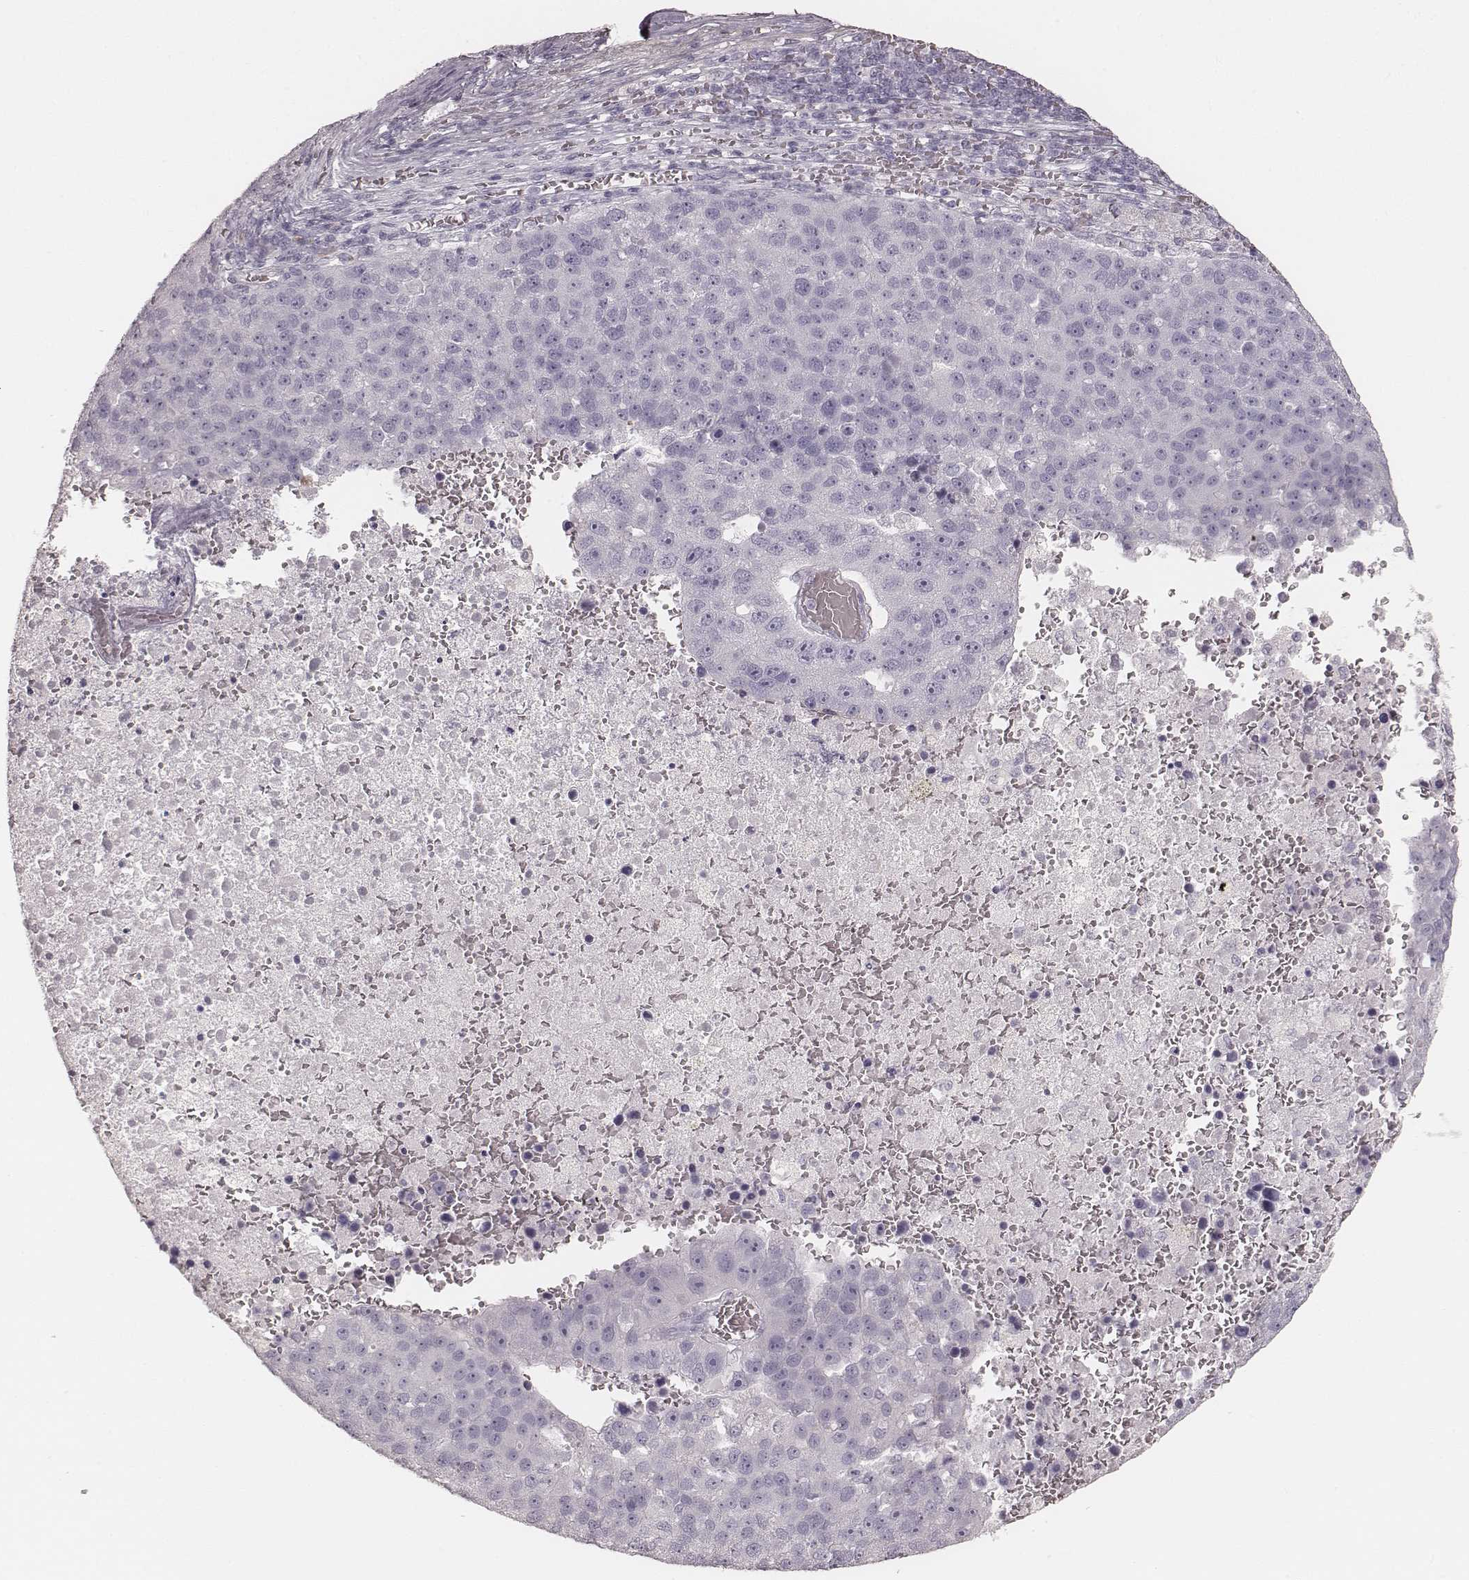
{"staining": {"intensity": "negative", "quantity": "none", "location": "none"}, "tissue": "pancreatic cancer", "cell_type": "Tumor cells", "image_type": "cancer", "snomed": [{"axis": "morphology", "description": "Adenocarcinoma, NOS"}, {"axis": "topography", "description": "Pancreas"}], "caption": "This is an IHC image of pancreatic adenocarcinoma. There is no positivity in tumor cells.", "gene": "KRT82", "patient": {"sex": "female", "age": 61}}